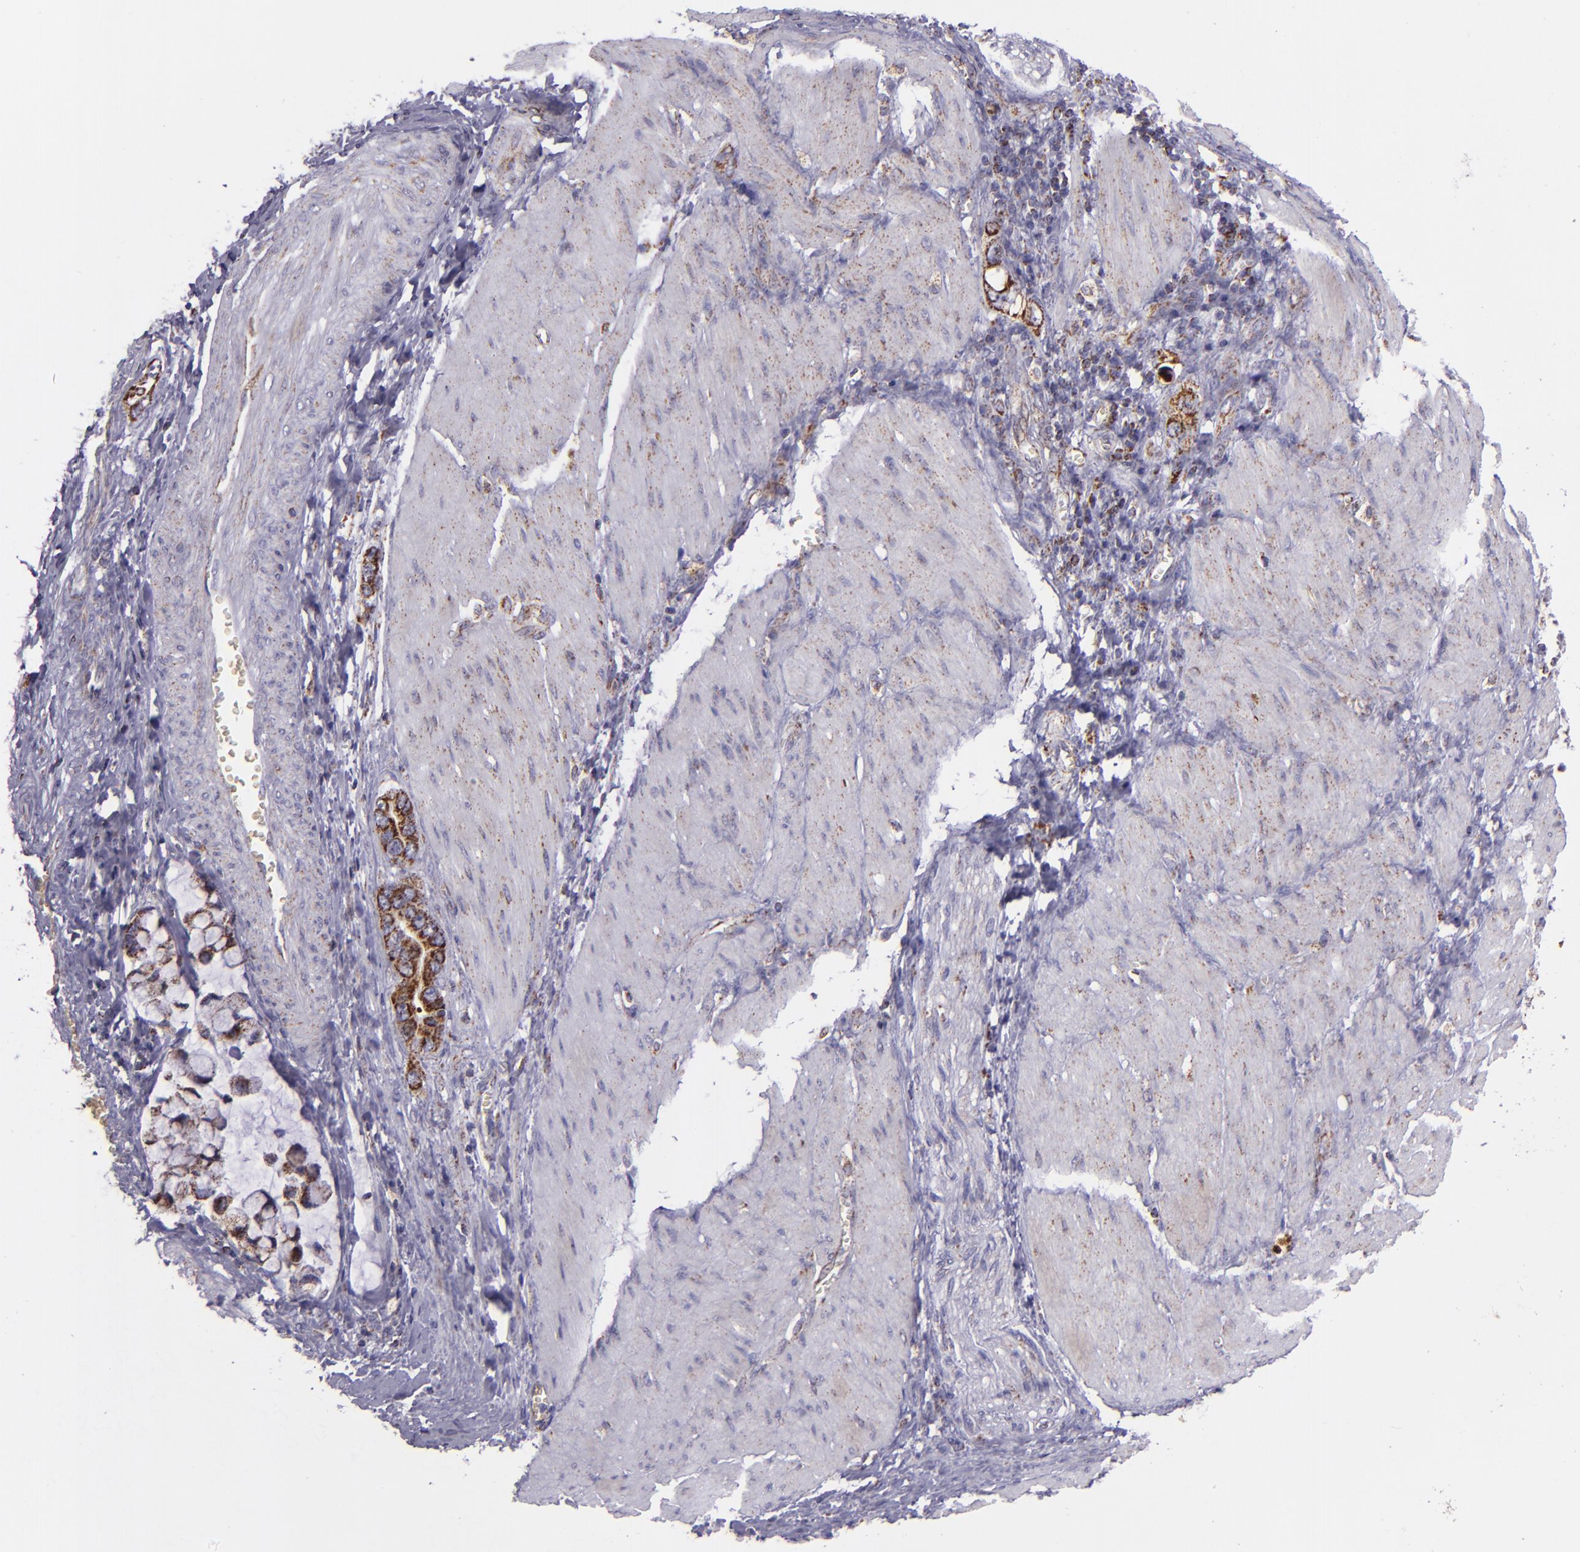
{"staining": {"intensity": "moderate", "quantity": ">75%", "location": "cytoplasmic/membranous"}, "tissue": "stomach cancer", "cell_type": "Tumor cells", "image_type": "cancer", "snomed": [{"axis": "morphology", "description": "Adenocarcinoma, NOS"}, {"axis": "topography", "description": "Stomach"}], "caption": "The image shows a brown stain indicating the presence of a protein in the cytoplasmic/membranous of tumor cells in stomach adenocarcinoma.", "gene": "HSPD1", "patient": {"sex": "male", "age": 78}}